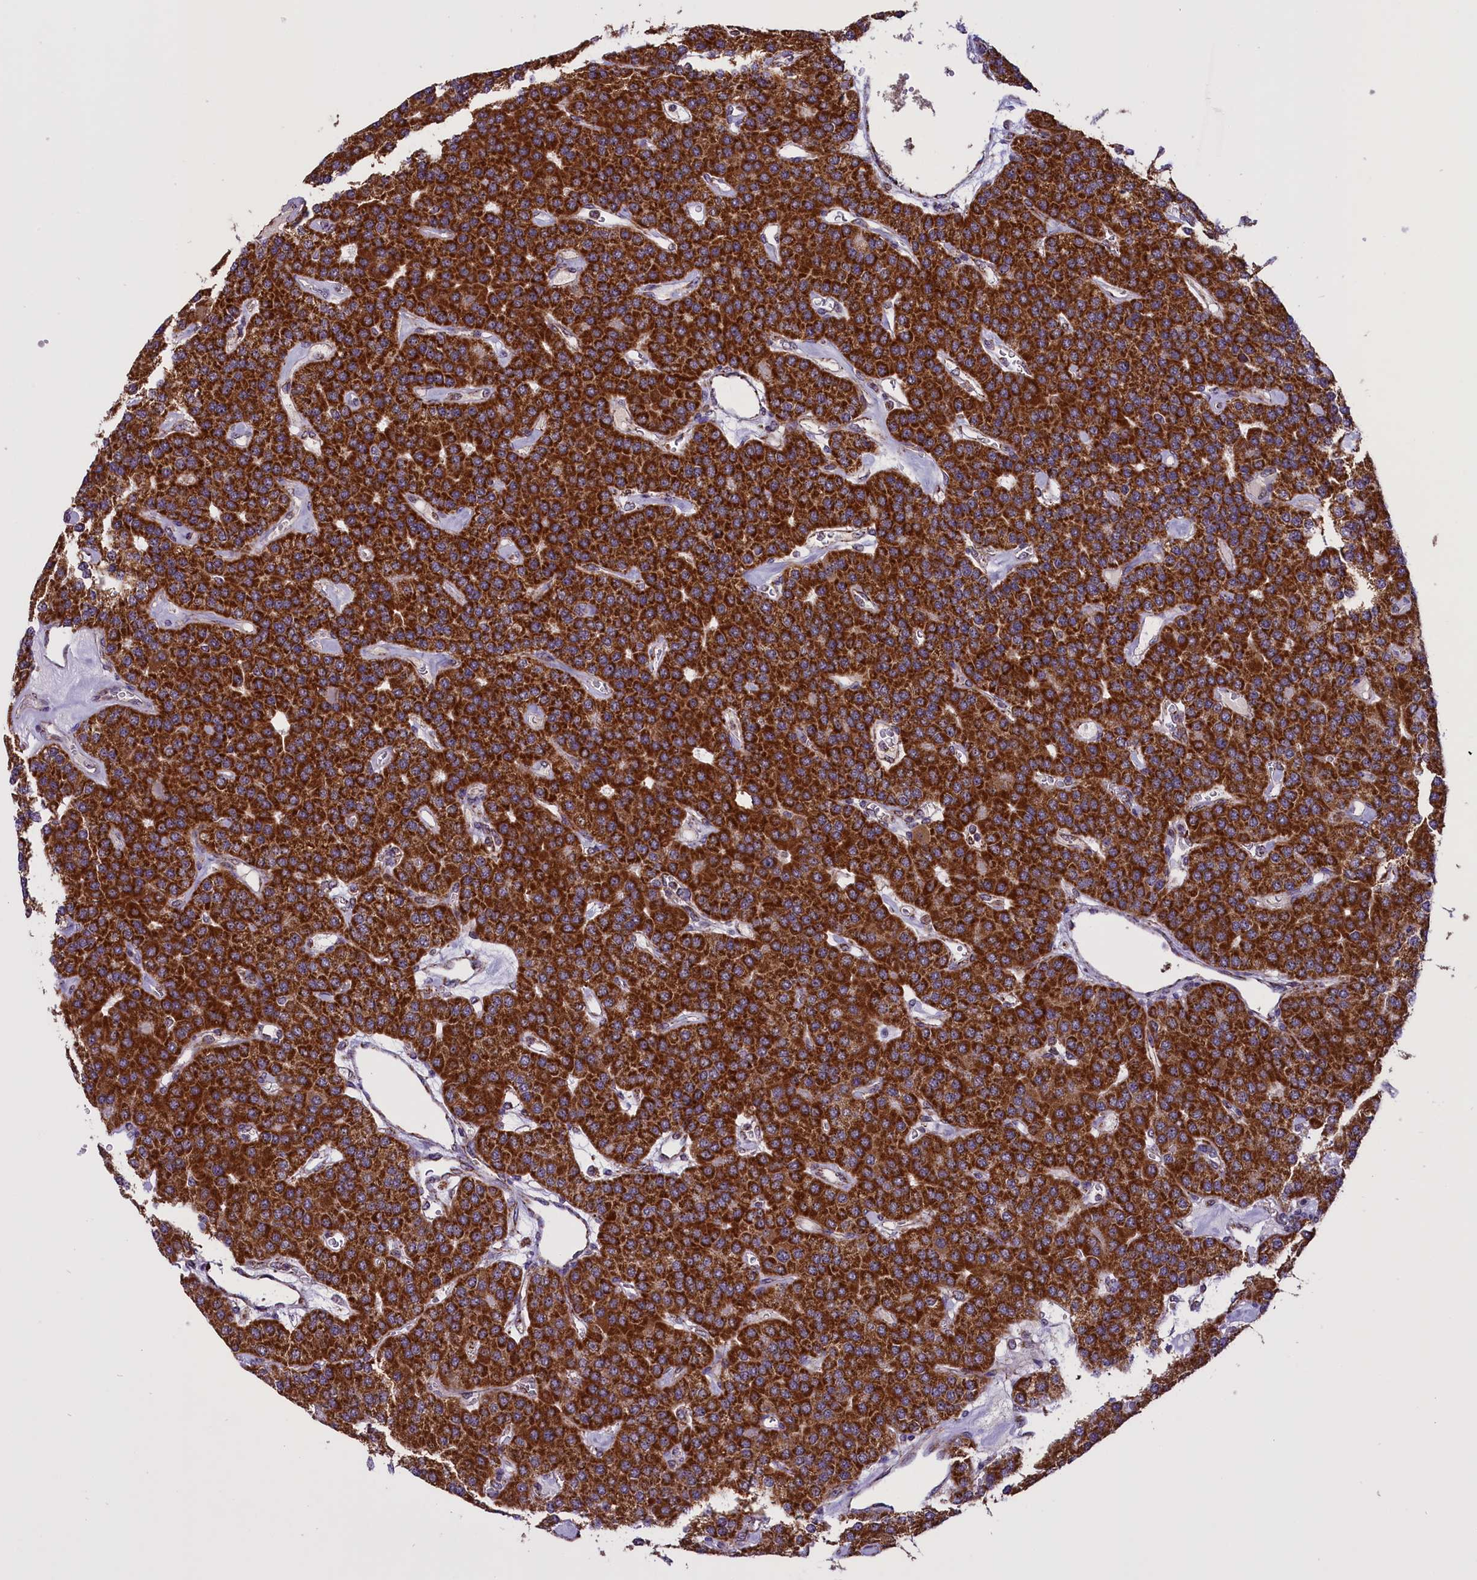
{"staining": {"intensity": "strong", "quantity": ">75%", "location": "cytoplasmic/membranous"}, "tissue": "parathyroid gland", "cell_type": "Glandular cells", "image_type": "normal", "snomed": [{"axis": "morphology", "description": "Normal tissue, NOS"}, {"axis": "morphology", "description": "Adenoma, NOS"}, {"axis": "topography", "description": "Parathyroid gland"}], "caption": "Immunohistochemistry (IHC) histopathology image of benign parathyroid gland: parathyroid gland stained using IHC reveals high levels of strong protein expression localized specifically in the cytoplasmic/membranous of glandular cells, appearing as a cytoplasmic/membranous brown color.", "gene": "NDUFS5", "patient": {"sex": "female", "age": 86}}